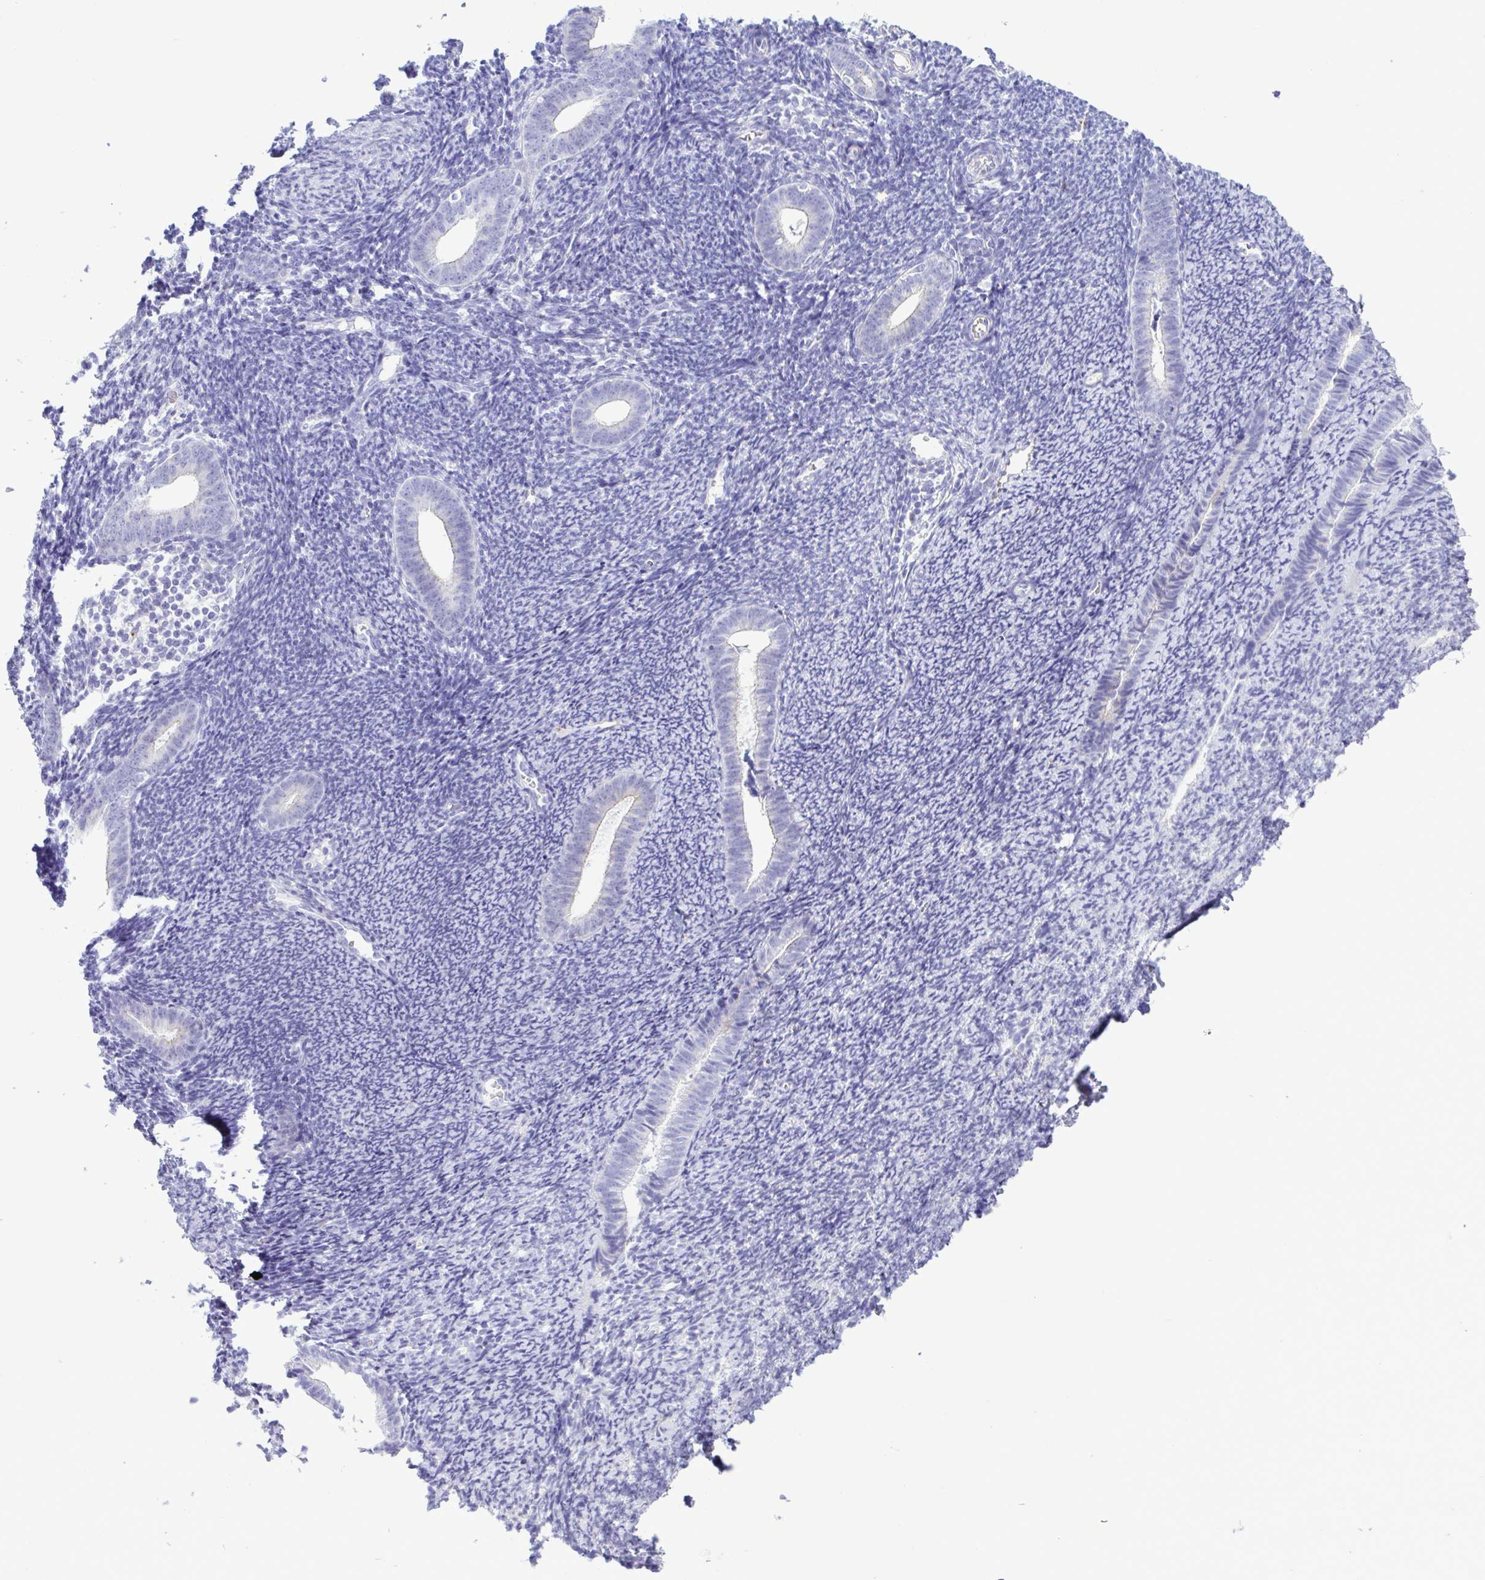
{"staining": {"intensity": "negative", "quantity": "none", "location": "none"}, "tissue": "endometrium", "cell_type": "Cells in endometrial stroma", "image_type": "normal", "snomed": [{"axis": "morphology", "description": "Normal tissue, NOS"}, {"axis": "topography", "description": "Endometrium"}], "caption": "IHC of normal human endometrium shows no expression in cells in endometrial stroma. Brightfield microscopy of IHC stained with DAB (brown) and hematoxylin (blue), captured at high magnification.", "gene": "GPR182", "patient": {"sex": "female", "age": 39}}